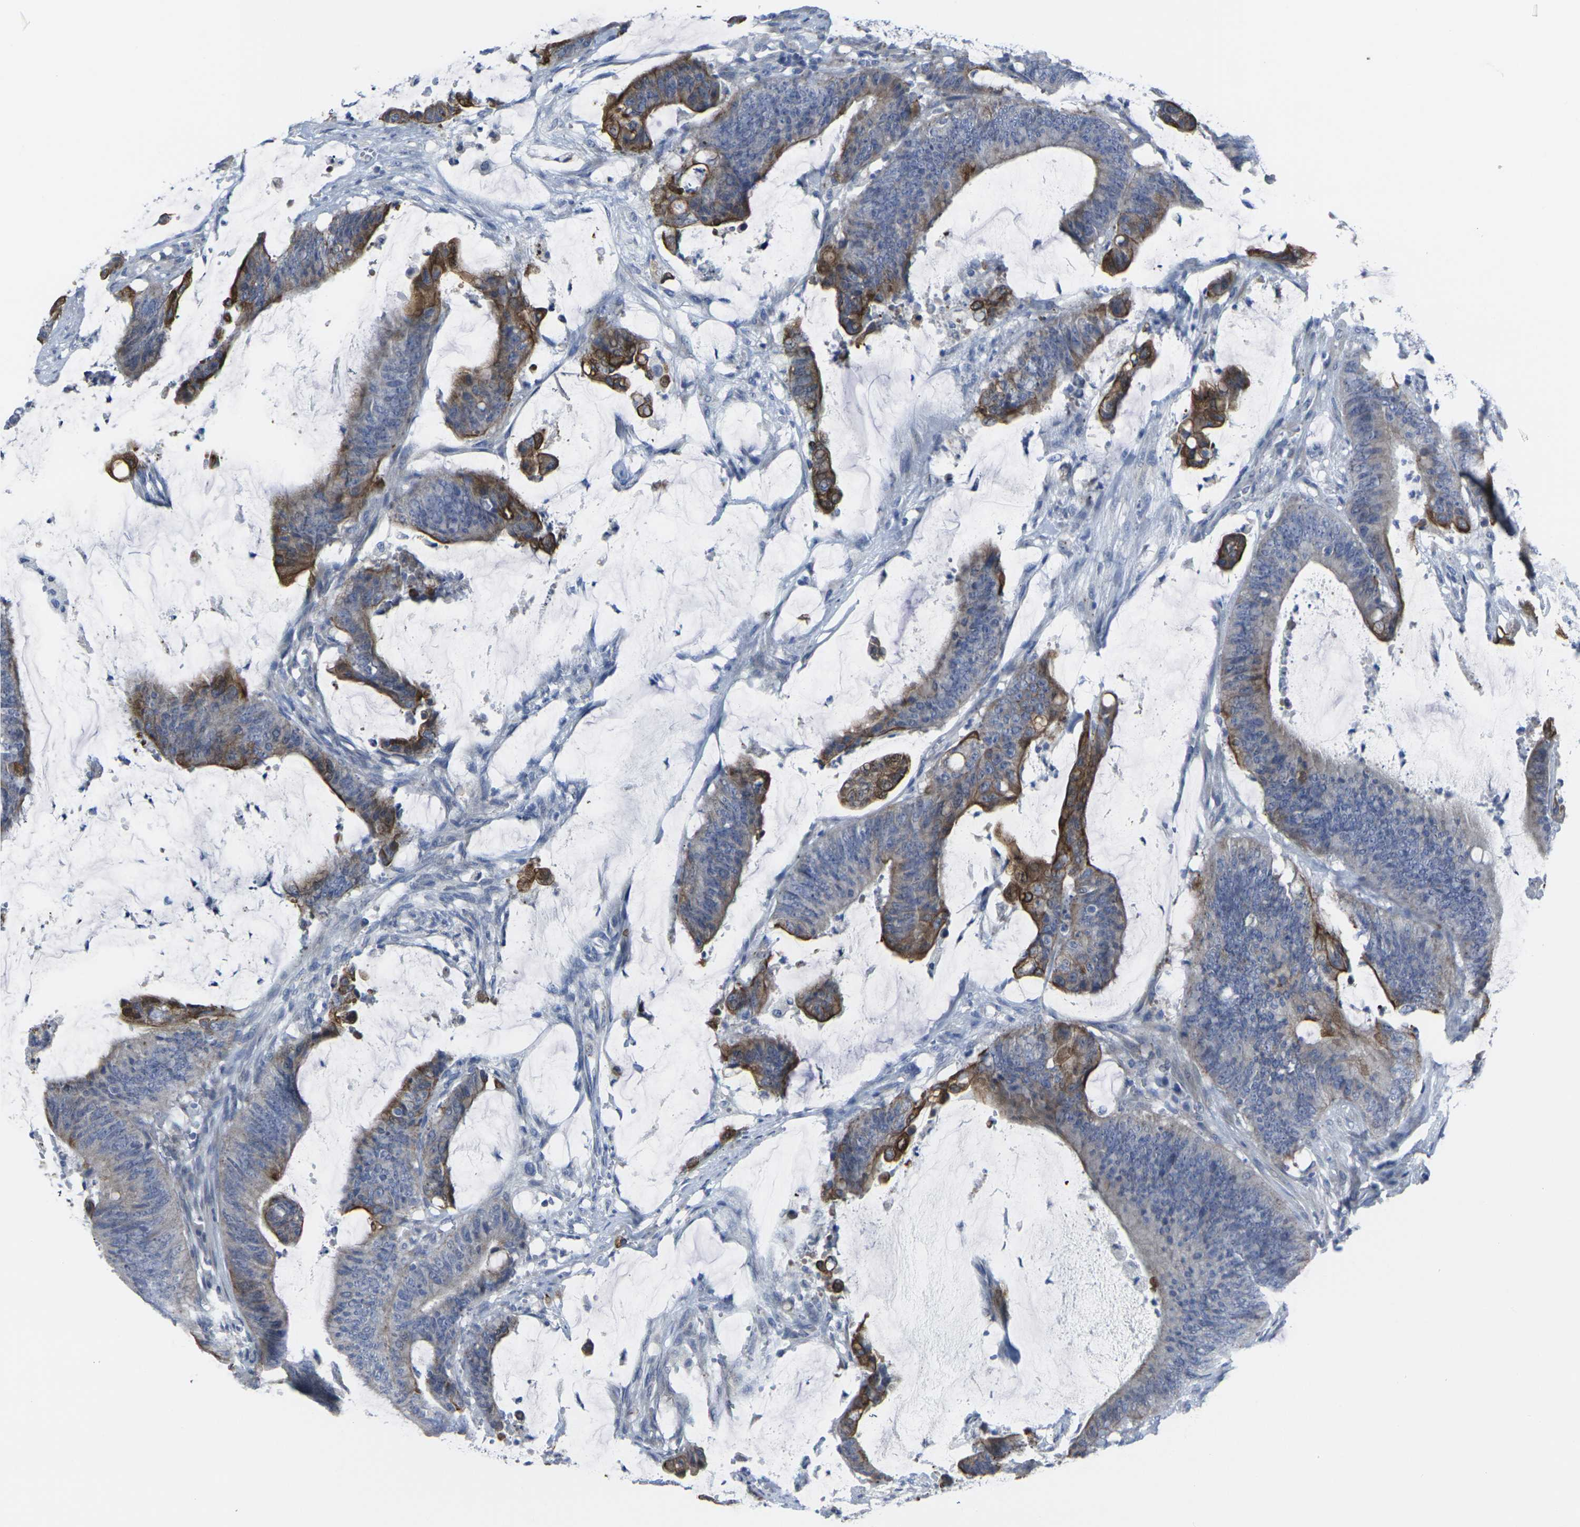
{"staining": {"intensity": "strong", "quantity": "<25%", "location": "cytoplasmic/membranous"}, "tissue": "colorectal cancer", "cell_type": "Tumor cells", "image_type": "cancer", "snomed": [{"axis": "morphology", "description": "Adenocarcinoma, NOS"}, {"axis": "topography", "description": "Rectum"}], "caption": "The histopathology image shows immunohistochemical staining of adenocarcinoma (colorectal). There is strong cytoplasmic/membranous expression is identified in approximately <25% of tumor cells.", "gene": "ANKRD46", "patient": {"sex": "female", "age": 66}}